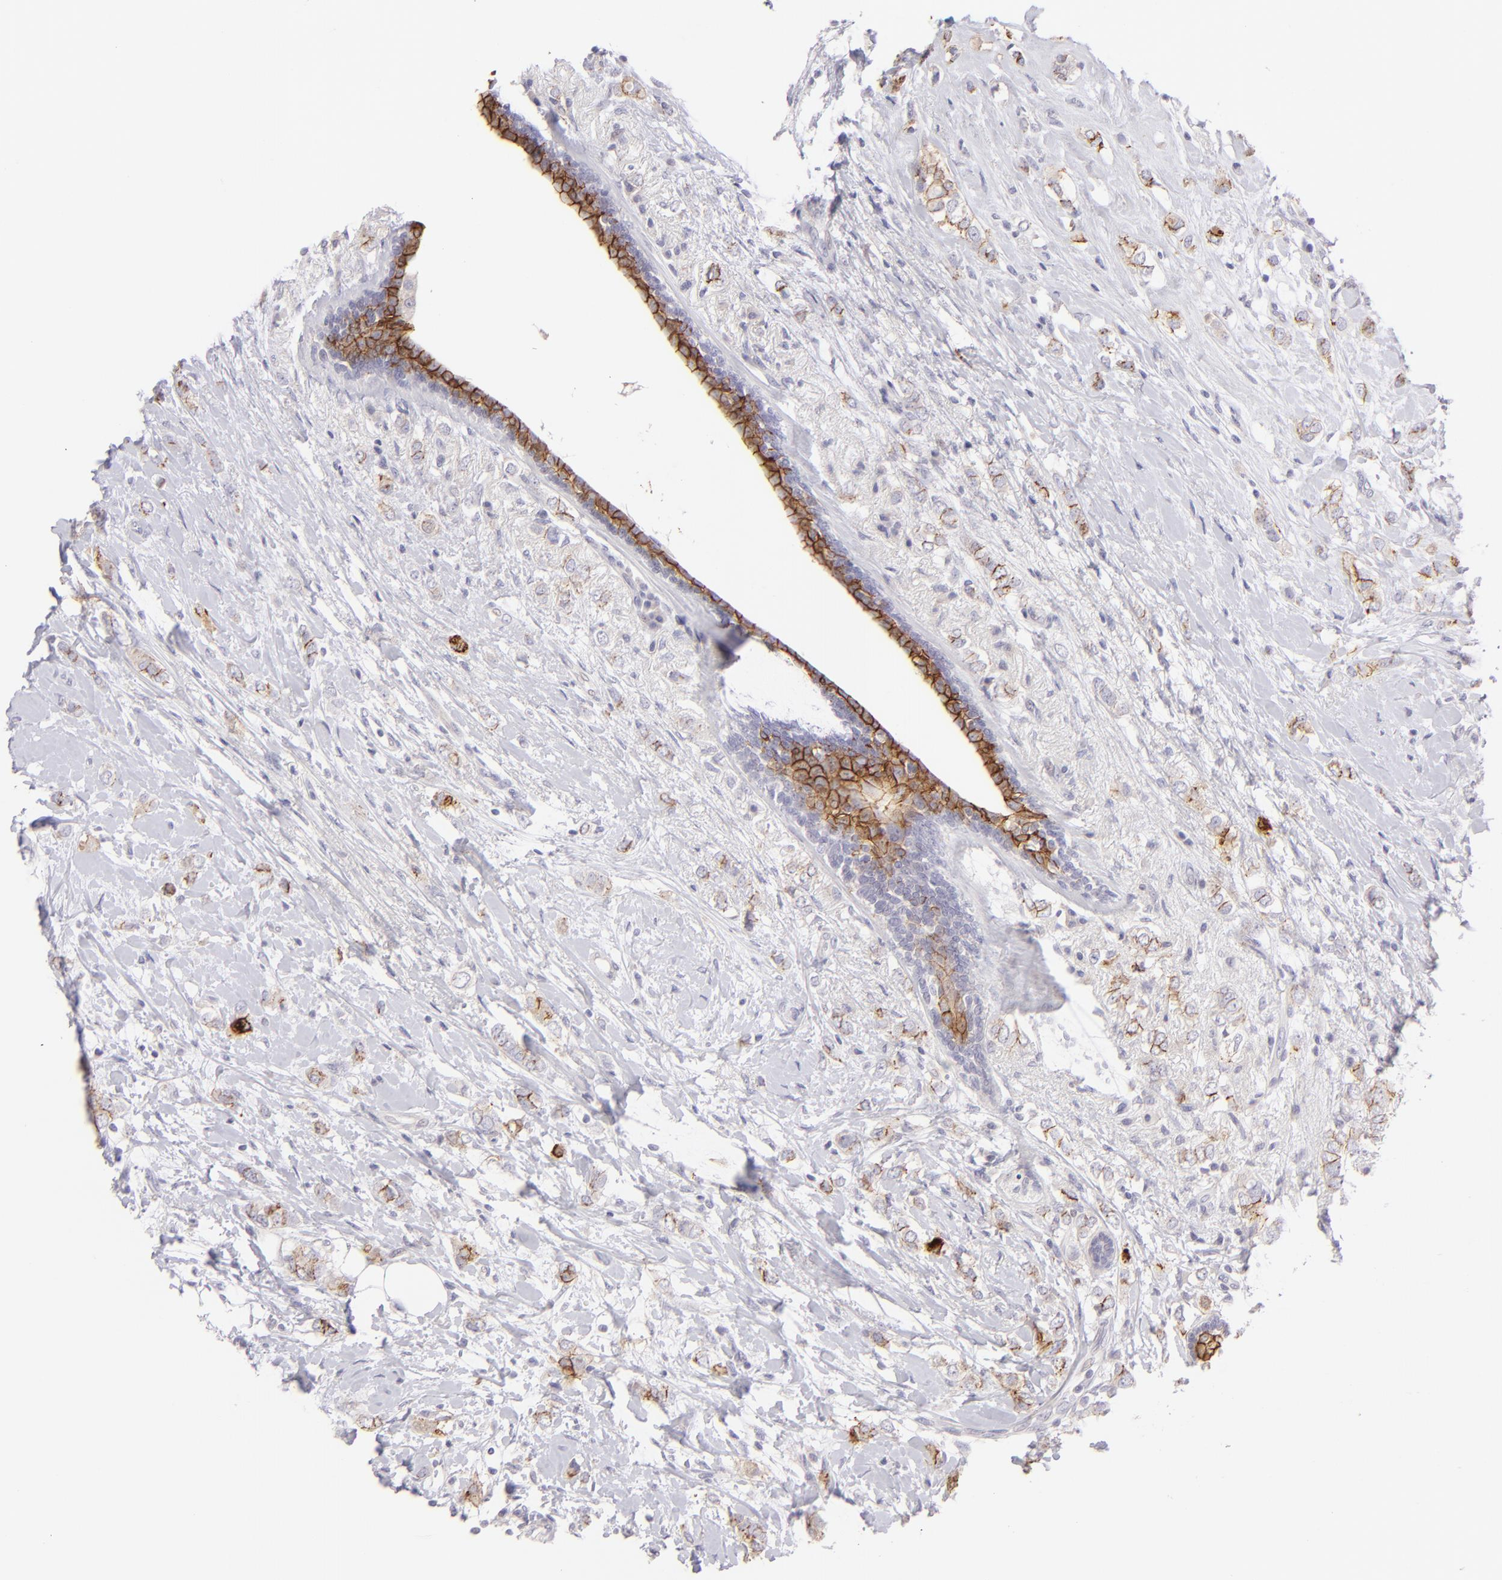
{"staining": {"intensity": "moderate", "quantity": "25%-75%", "location": "cytoplasmic/membranous"}, "tissue": "breast cancer", "cell_type": "Tumor cells", "image_type": "cancer", "snomed": [{"axis": "morphology", "description": "Normal tissue, NOS"}, {"axis": "morphology", "description": "Lobular carcinoma"}, {"axis": "topography", "description": "Breast"}], "caption": "A micrograph of breast cancer stained for a protein reveals moderate cytoplasmic/membranous brown staining in tumor cells.", "gene": "CLDN4", "patient": {"sex": "female", "age": 47}}